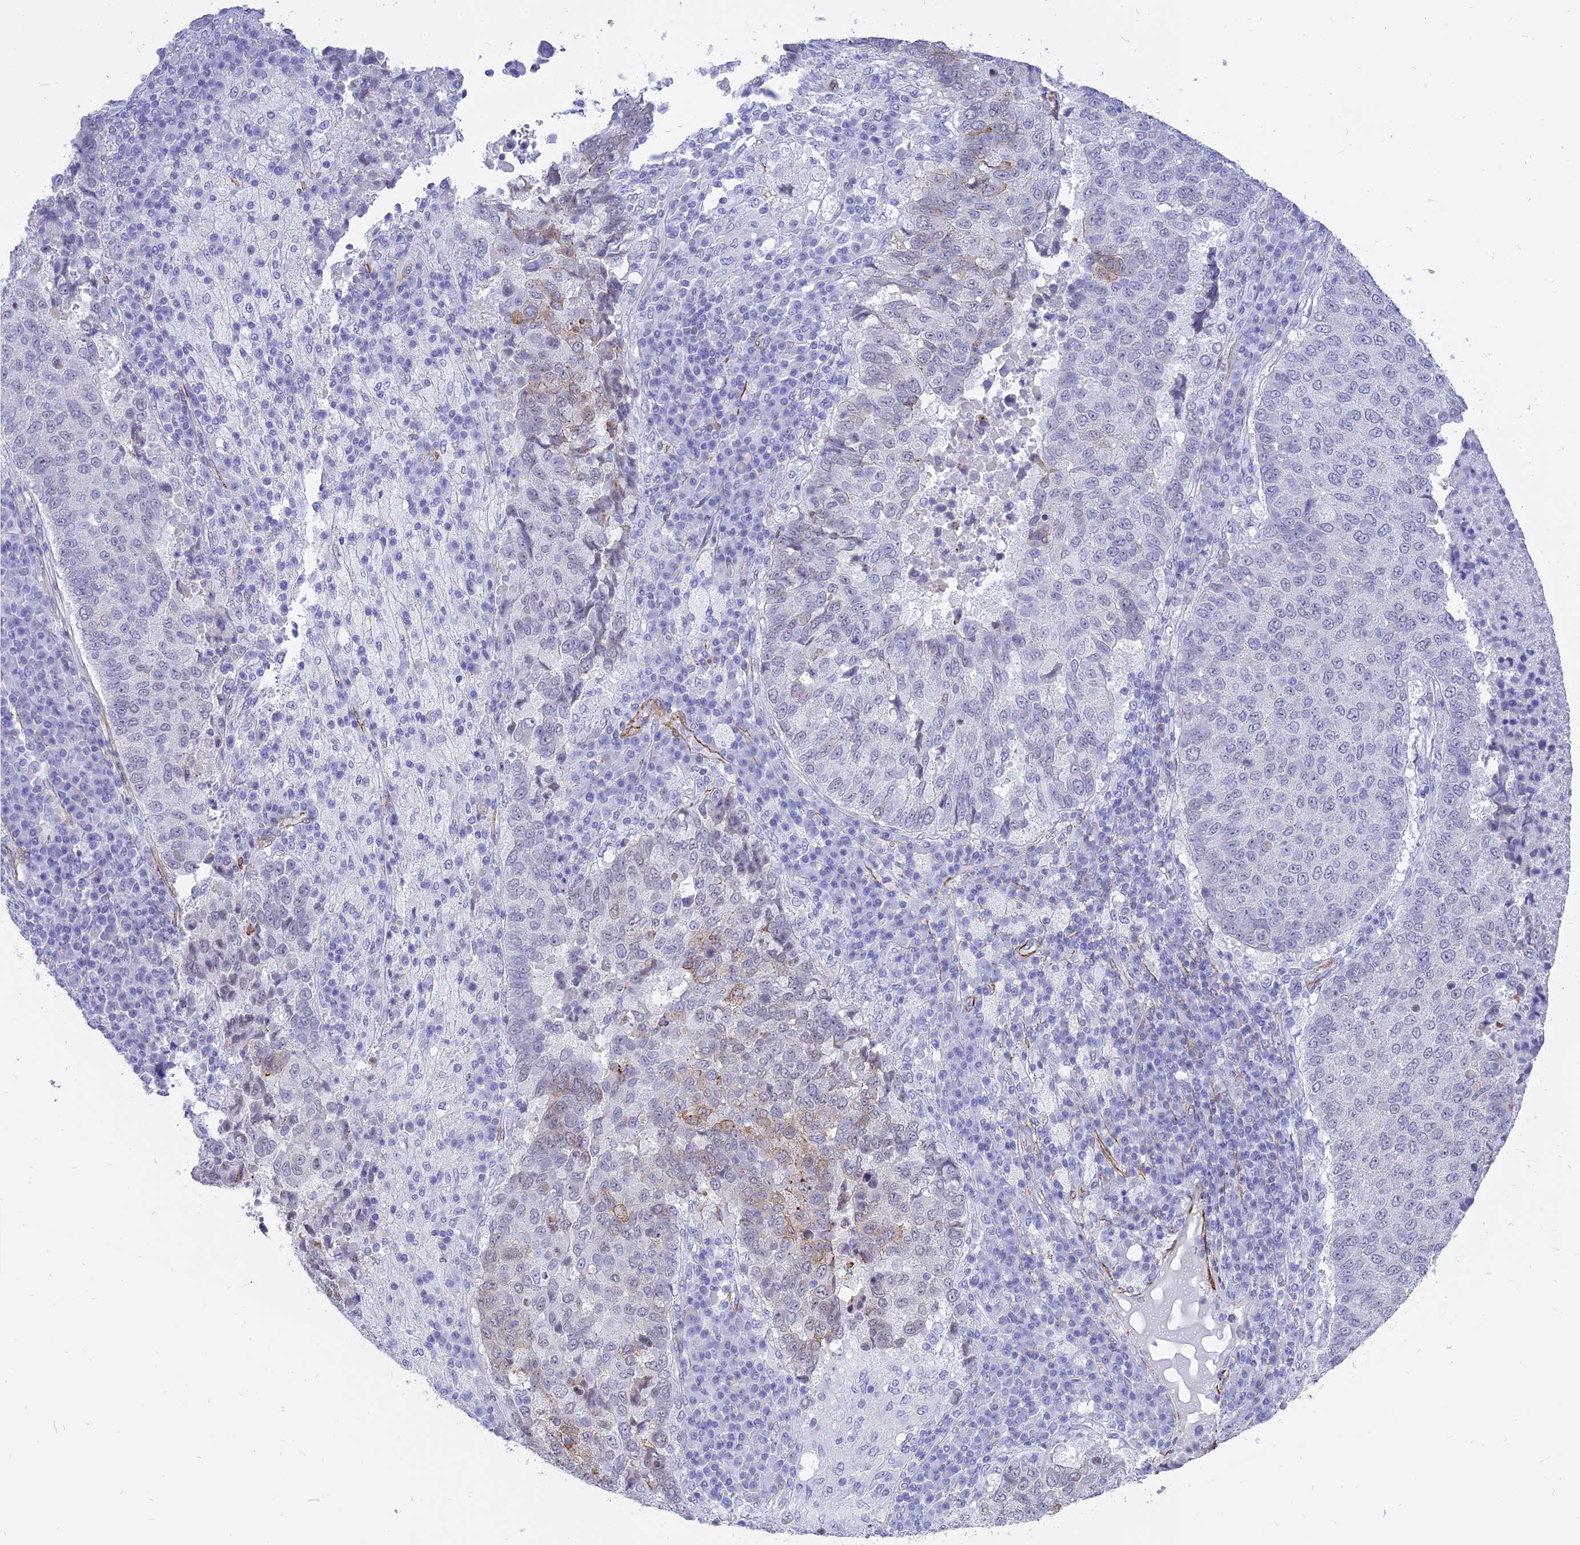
{"staining": {"intensity": "negative", "quantity": "none", "location": "none"}, "tissue": "lung cancer", "cell_type": "Tumor cells", "image_type": "cancer", "snomed": [{"axis": "morphology", "description": "Squamous cell carcinoma, NOS"}, {"axis": "topography", "description": "Lung"}], "caption": "Immunohistochemical staining of human squamous cell carcinoma (lung) exhibits no significant expression in tumor cells.", "gene": "CENPV", "patient": {"sex": "male", "age": 73}}